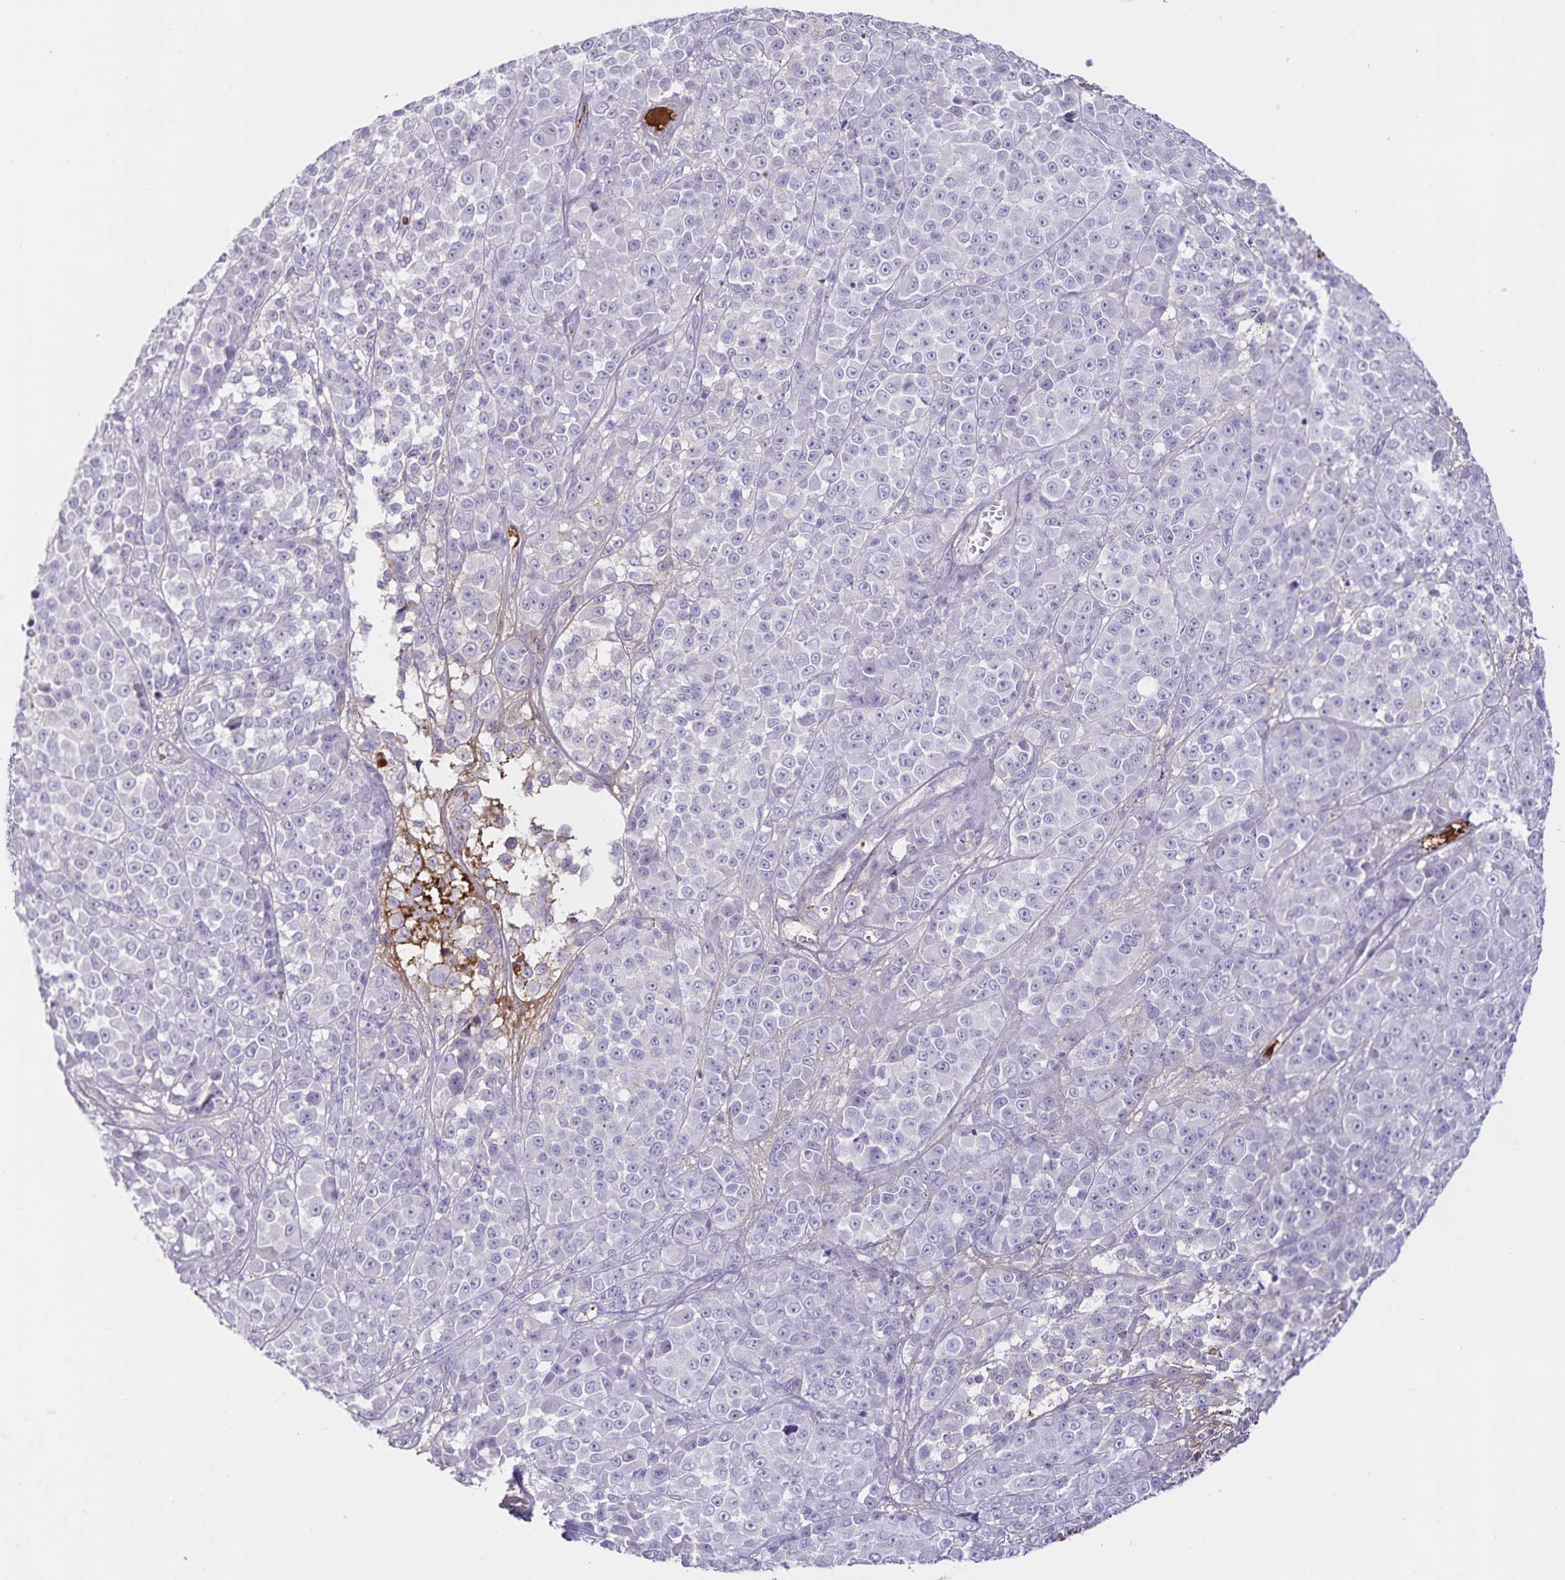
{"staining": {"intensity": "negative", "quantity": "none", "location": "none"}, "tissue": "melanoma", "cell_type": "Tumor cells", "image_type": "cancer", "snomed": [{"axis": "morphology", "description": "Malignant melanoma, NOS"}, {"axis": "topography", "description": "Skin"}, {"axis": "topography", "description": "Skin of back"}], "caption": "Immunohistochemistry photomicrograph of melanoma stained for a protein (brown), which reveals no staining in tumor cells.", "gene": "FGG", "patient": {"sex": "male", "age": 91}}